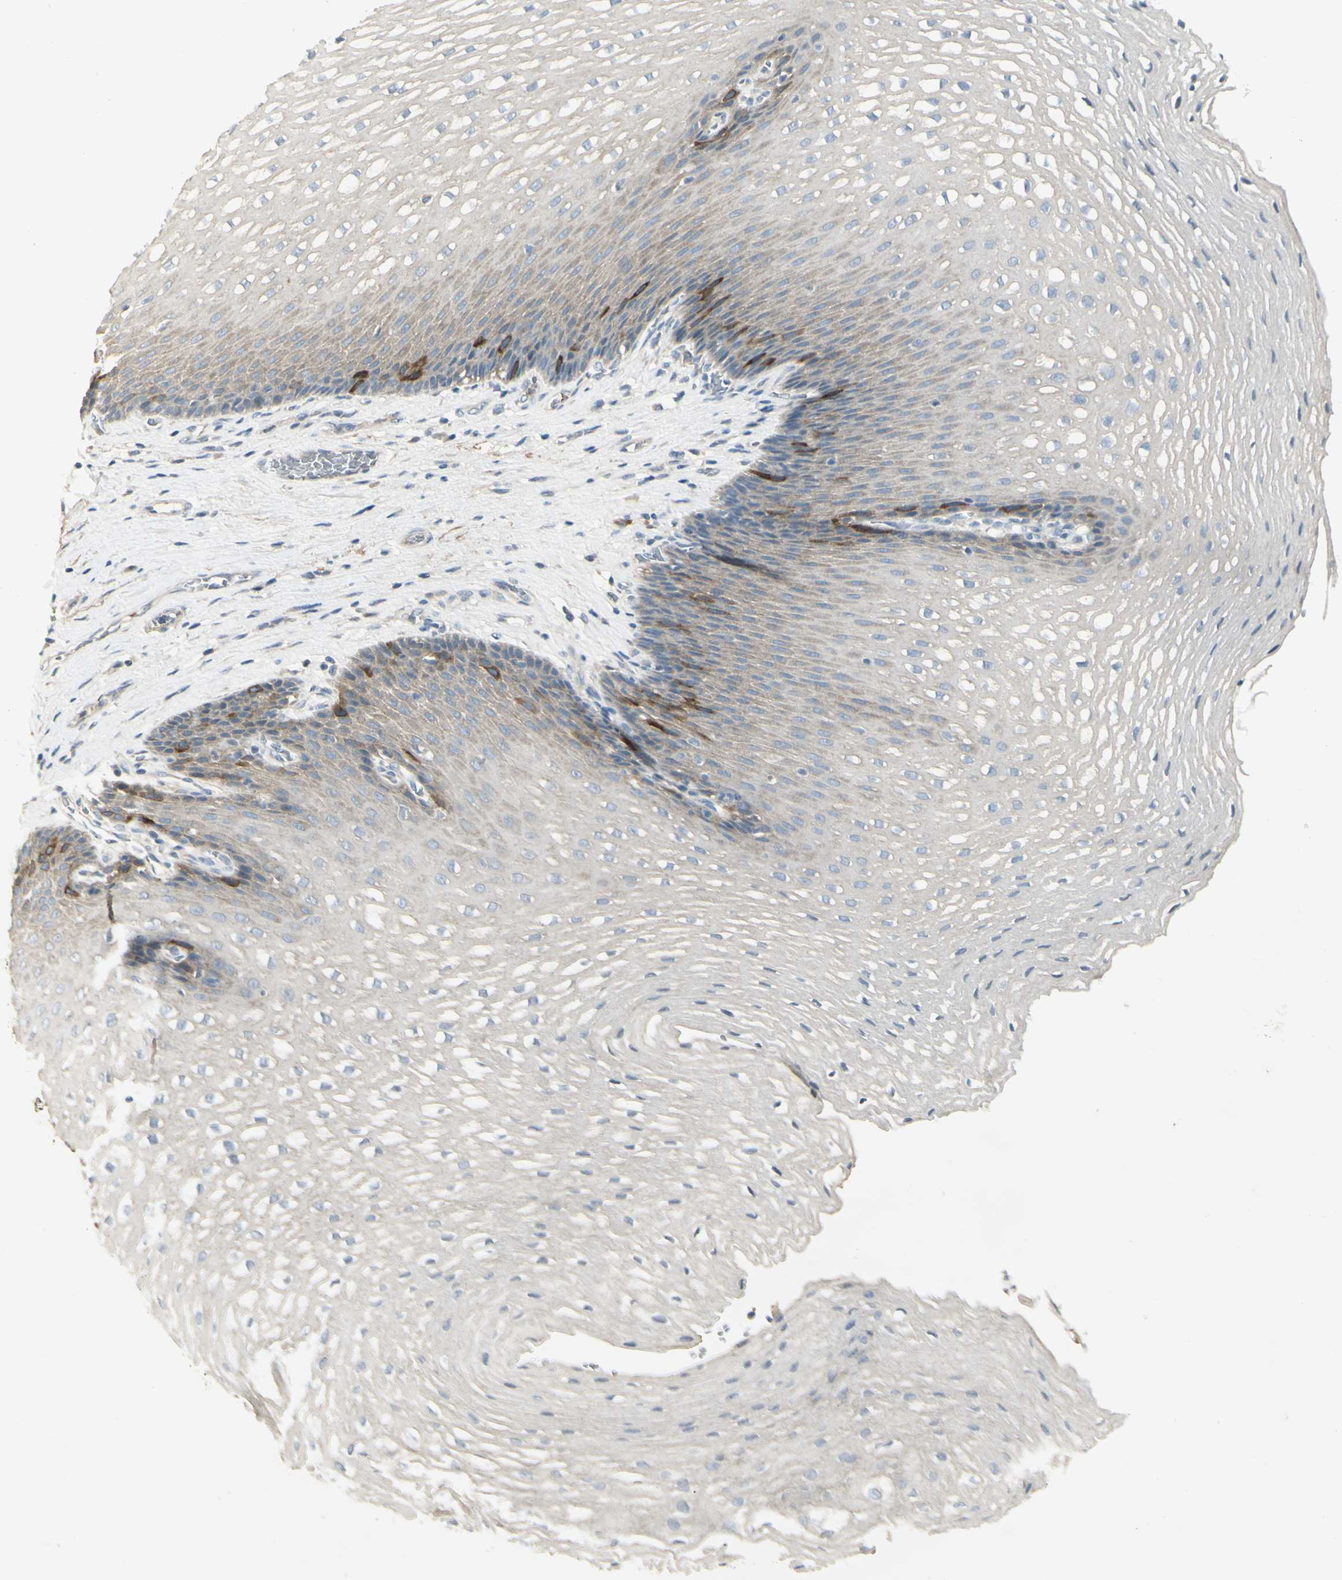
{"staining": {"intensity": "strong", "quantity": "<25%", "location": "cytoplasmic/membranous"}, "tissue": "esophagus", "cell_type": "Squamous epithelial cells", "image_type": "normal", "snomed": [{"axis": "morphology", "description": "Normal tissue, NOS"}, {"axis": "topography", "description": "Esophagus"}], "caption": "IHC (DAB (3,3'-diaminobenzidine)) staining of normal human esophagus reveals strong cytoplasmic/membranous protein expression in approximately <25% of squamous epithelial cells.", "gene": "CCNB2", "patient": {"sex": "male", "age": 48}}